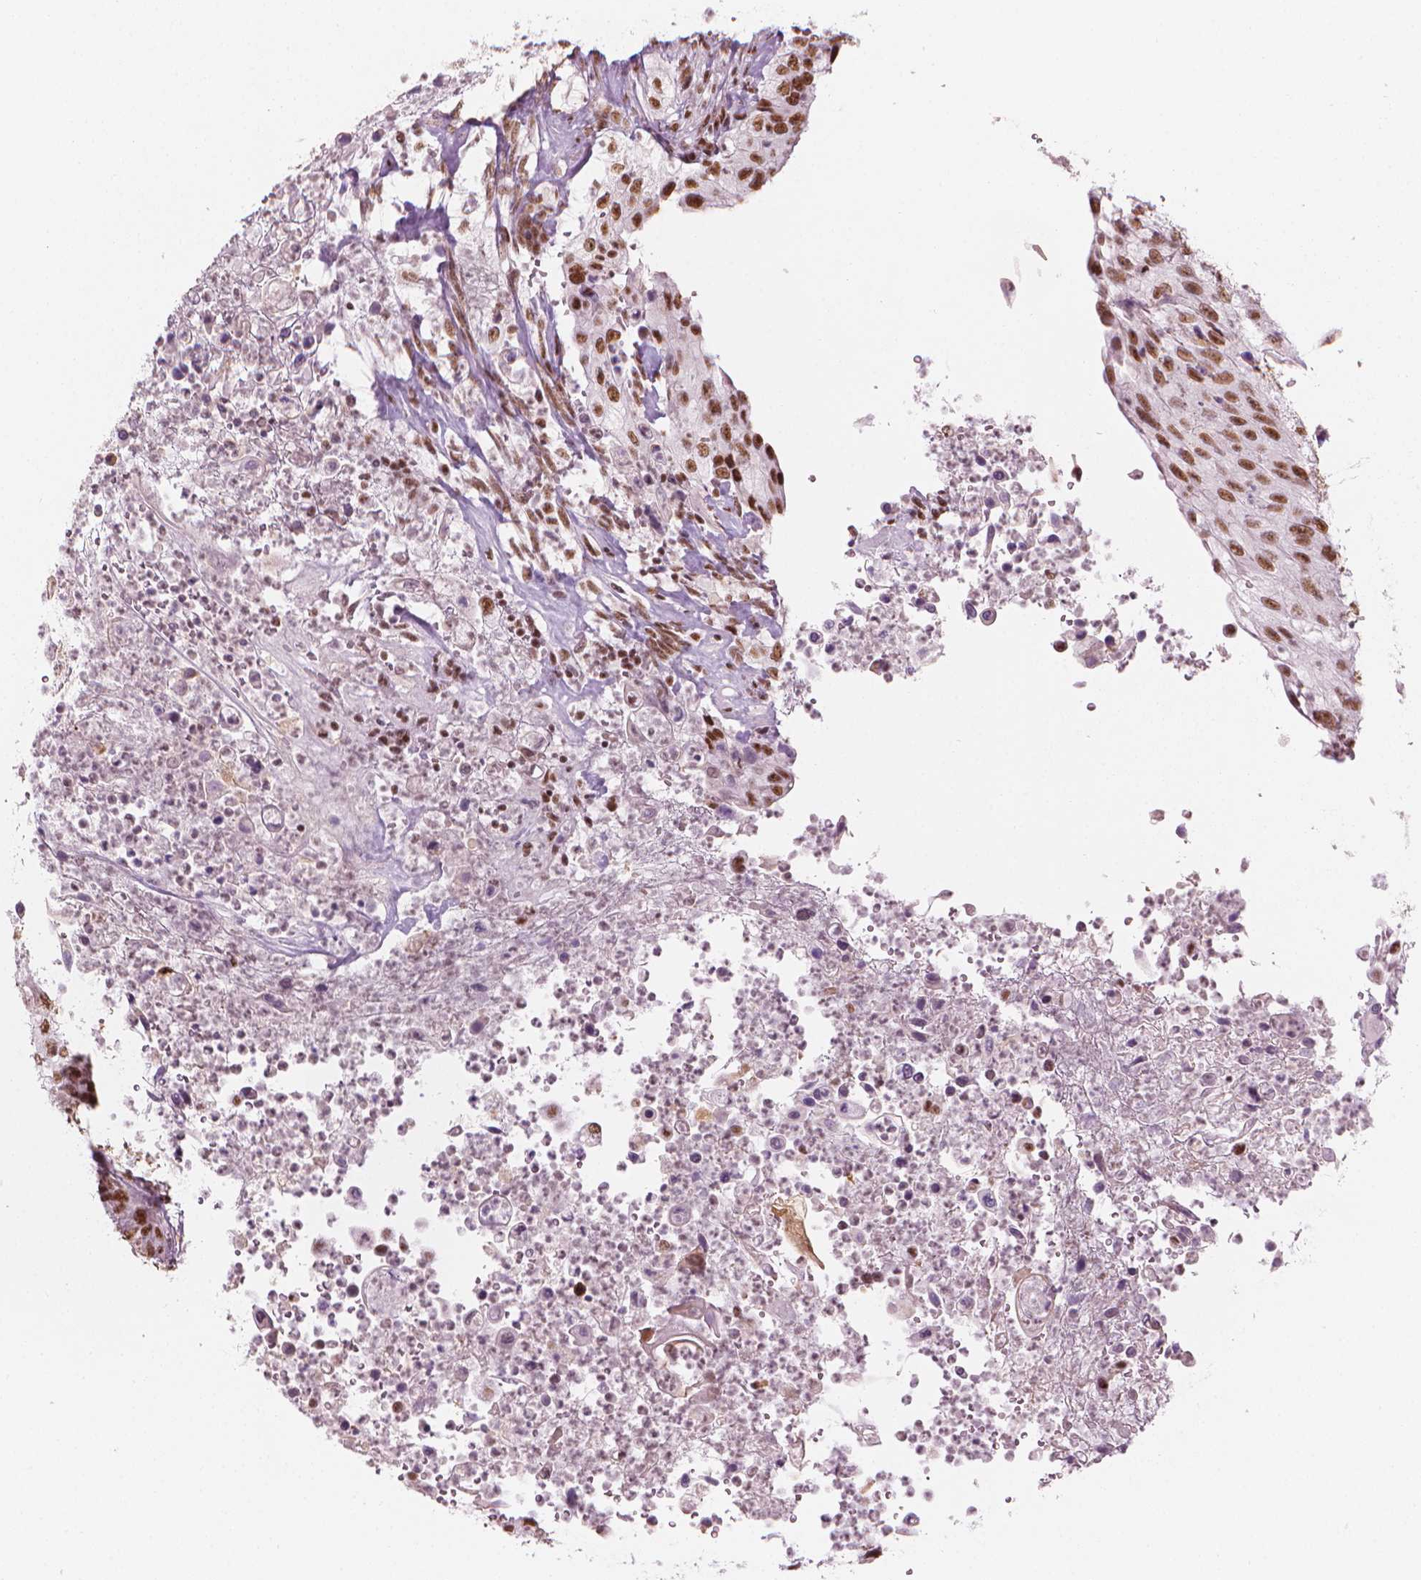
{"staining": {"intensity": "moderate", "quantity": ">75%", "location": "nuclear"}, "tissue": "urothelial cancer", "cell_type": "Tumor cells", "image_type": "cancer", "snomed": [{"axis": "morphology", "description": "Urothelial carcinoma, High grade"}, {"axis": "topography", "description": "Urinary bladder"}], "caption": "Tumor cells reveal medium levels of moderate nuclear positivity in about >75% of cells in high-grade urothelial carcinoma.", "gene": "ELF2", "patient": {"sex": "female", "age": 60}}